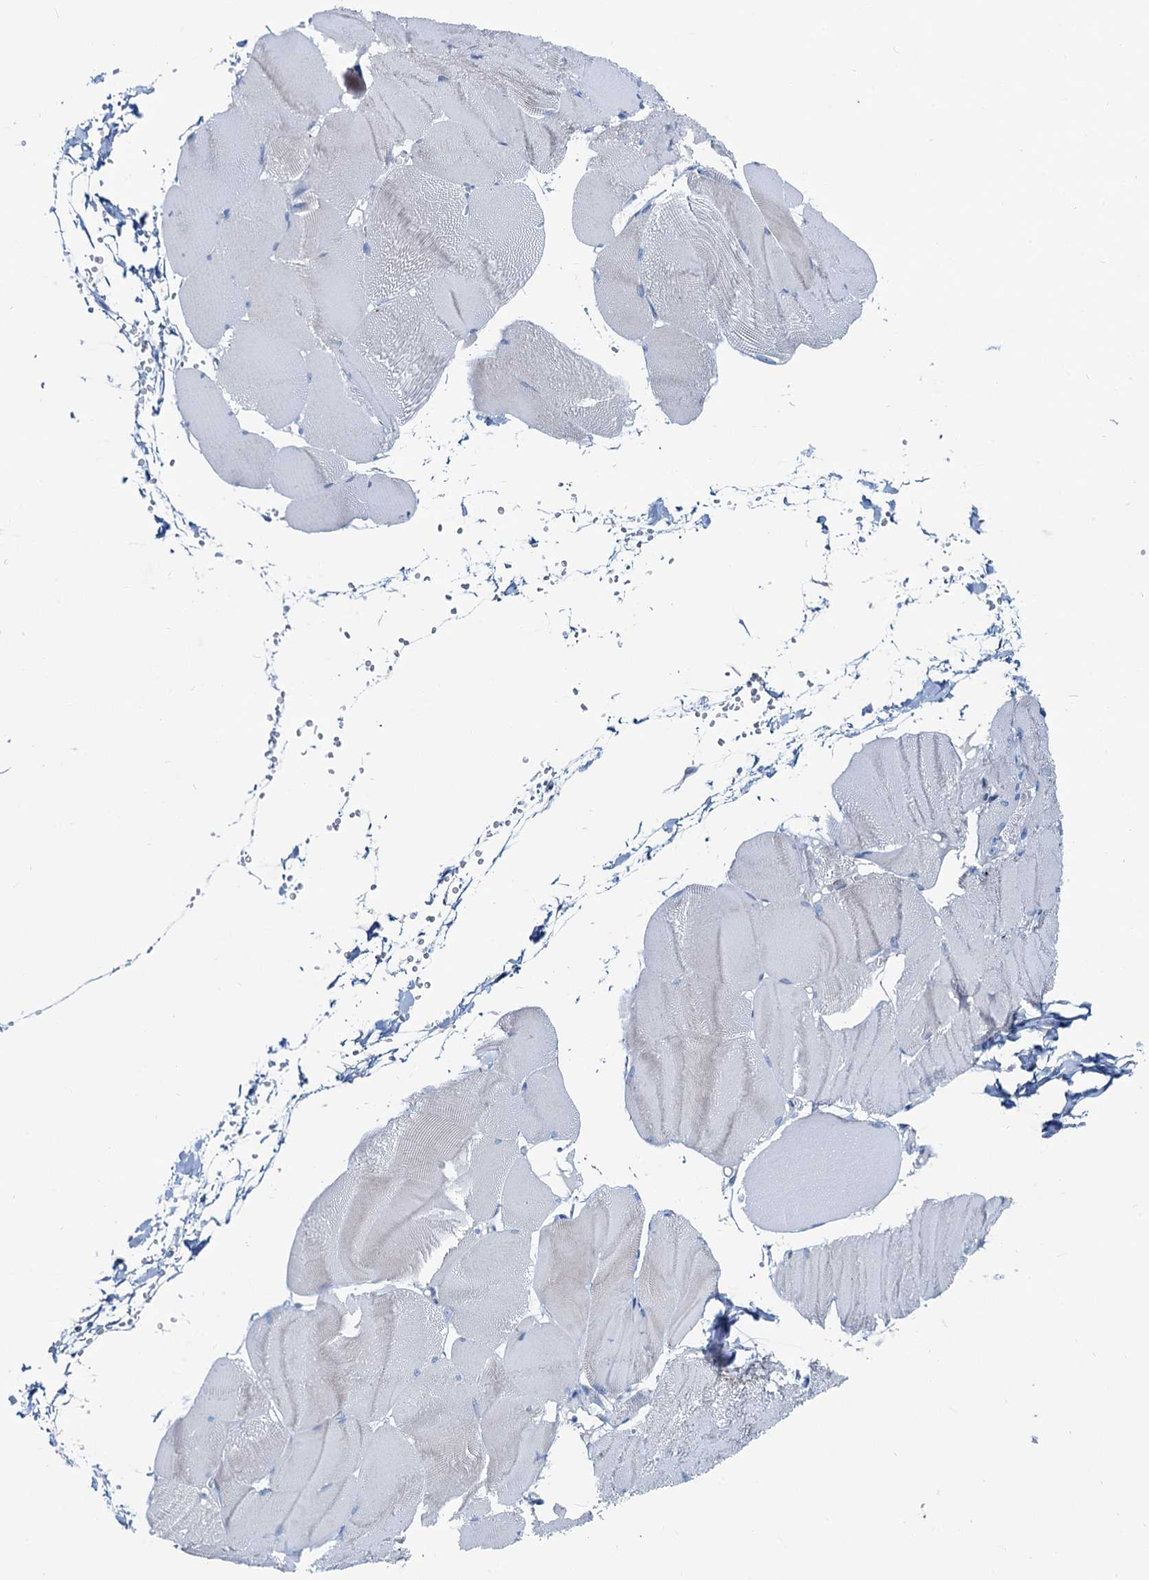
{"staining": {"intensity": "weak", "quantity": "<25%", "location": "cytoplasmic/membranous"}, "tissue": "skeletal muscle", "cell_type": "Myocytes", "image_type": "normal", "snomed": [{"axis": "morphology", "description": "Normal tissue, NOS"}, {"axis": "morphology", "description": "Basal cell carcinoma"}, {"axis": "topography", "description": "Skeletal muscle"}], "caption": "IHC of normal skeletal muscle demonstrates no expression in myocytes.", "gene": "ASTE1", "patient": {"sex": "female", "age": 64}}